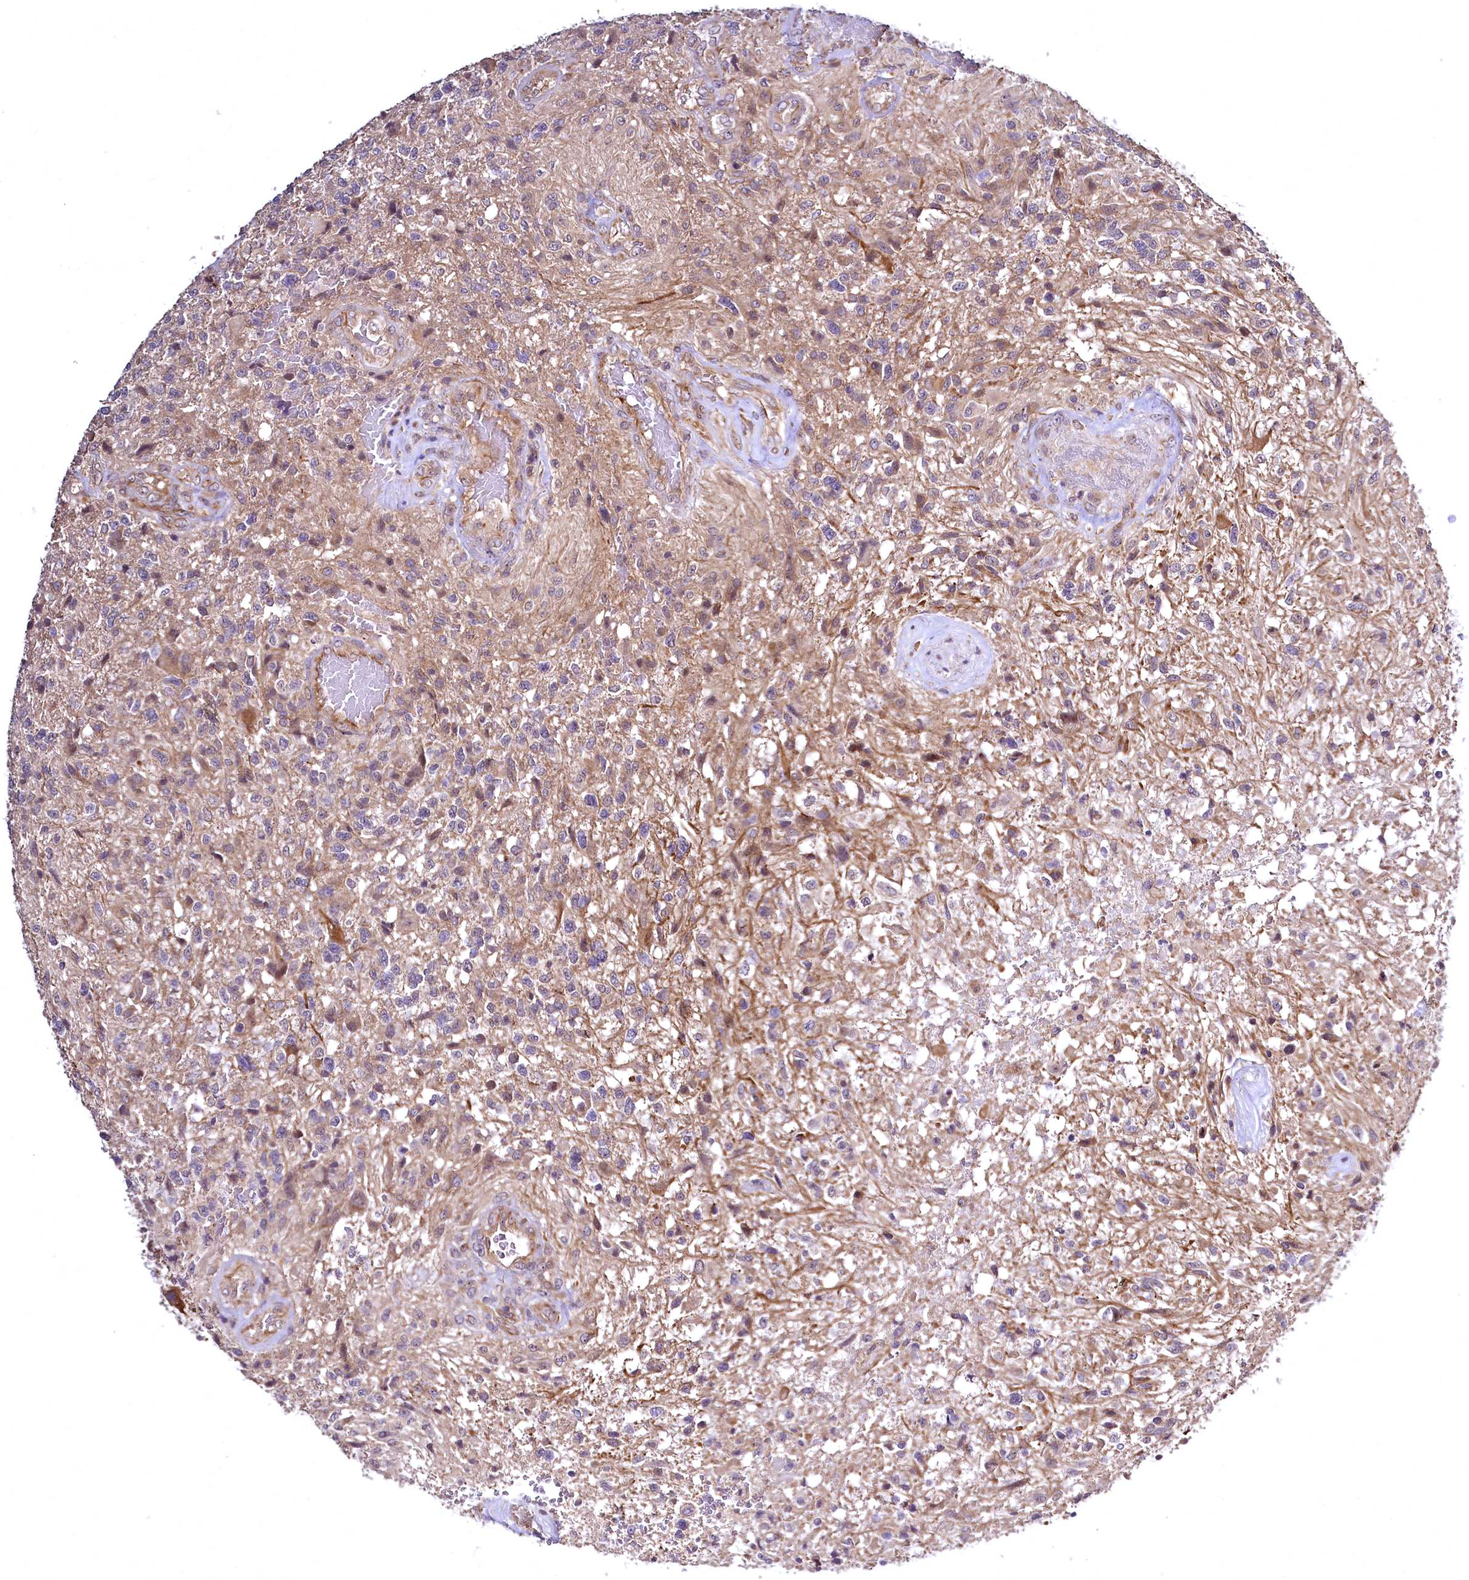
{"staining": {"intensity": "weak", "quantity": "<25%", "location": "cytoplasmic/membranous"}, "tissue": "glioma", "cell_type": "Tumor cells", "image_type": "cancer", "snomed": [{"axis": "morphology", "description": "Glioma, malignant, High grade"}, {"axis": "topography", "description": "Brain"}], "caption": "Tumor cells show no significant staining in glioma.", "gene": "TBCEL", "patient": {"sex": "male", "age": 56}}